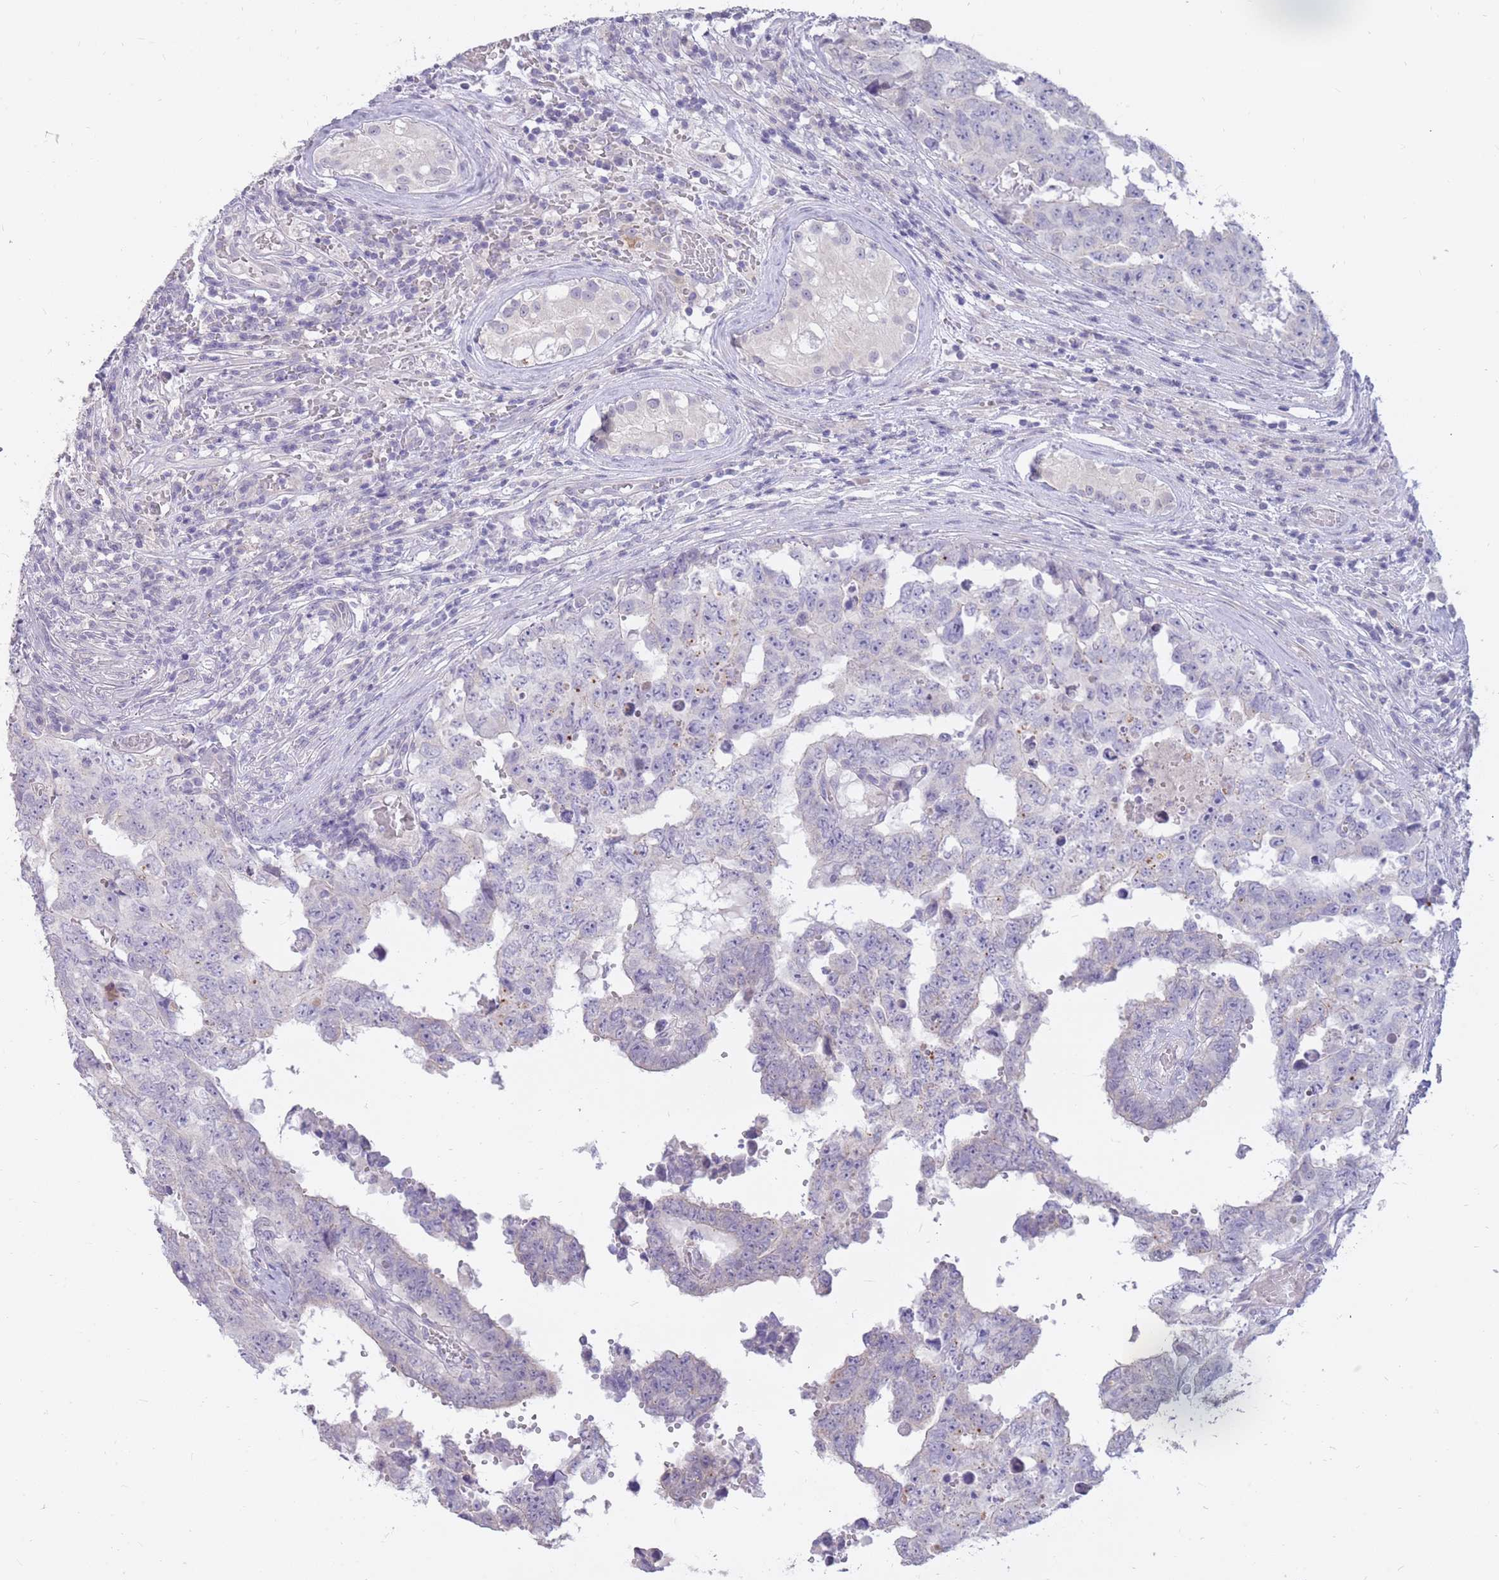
{"staining": {"intensity": "negative", "quantity": "none", "location": "none"}, "tissue": "testis cancer", "cell_type": "Tumor cells", "image_type": "cancer", "snomed": [{"axis": "morphology", "description": "Normal tissue, NOS"}, {"axis": "morphology", "description": "Carcinoma, Embryonal, NOS"}, {"axis": "topography", "description": "Testis"}, {"axis": "topography", "description": "Epididymis"}], "caption": "Testis embryonal carcinoma was stained to show a protein in brown. There is no significant positivity in tumor cells.", "gene": "RNF170", "patient": {"sex": "male", "age": 25}}